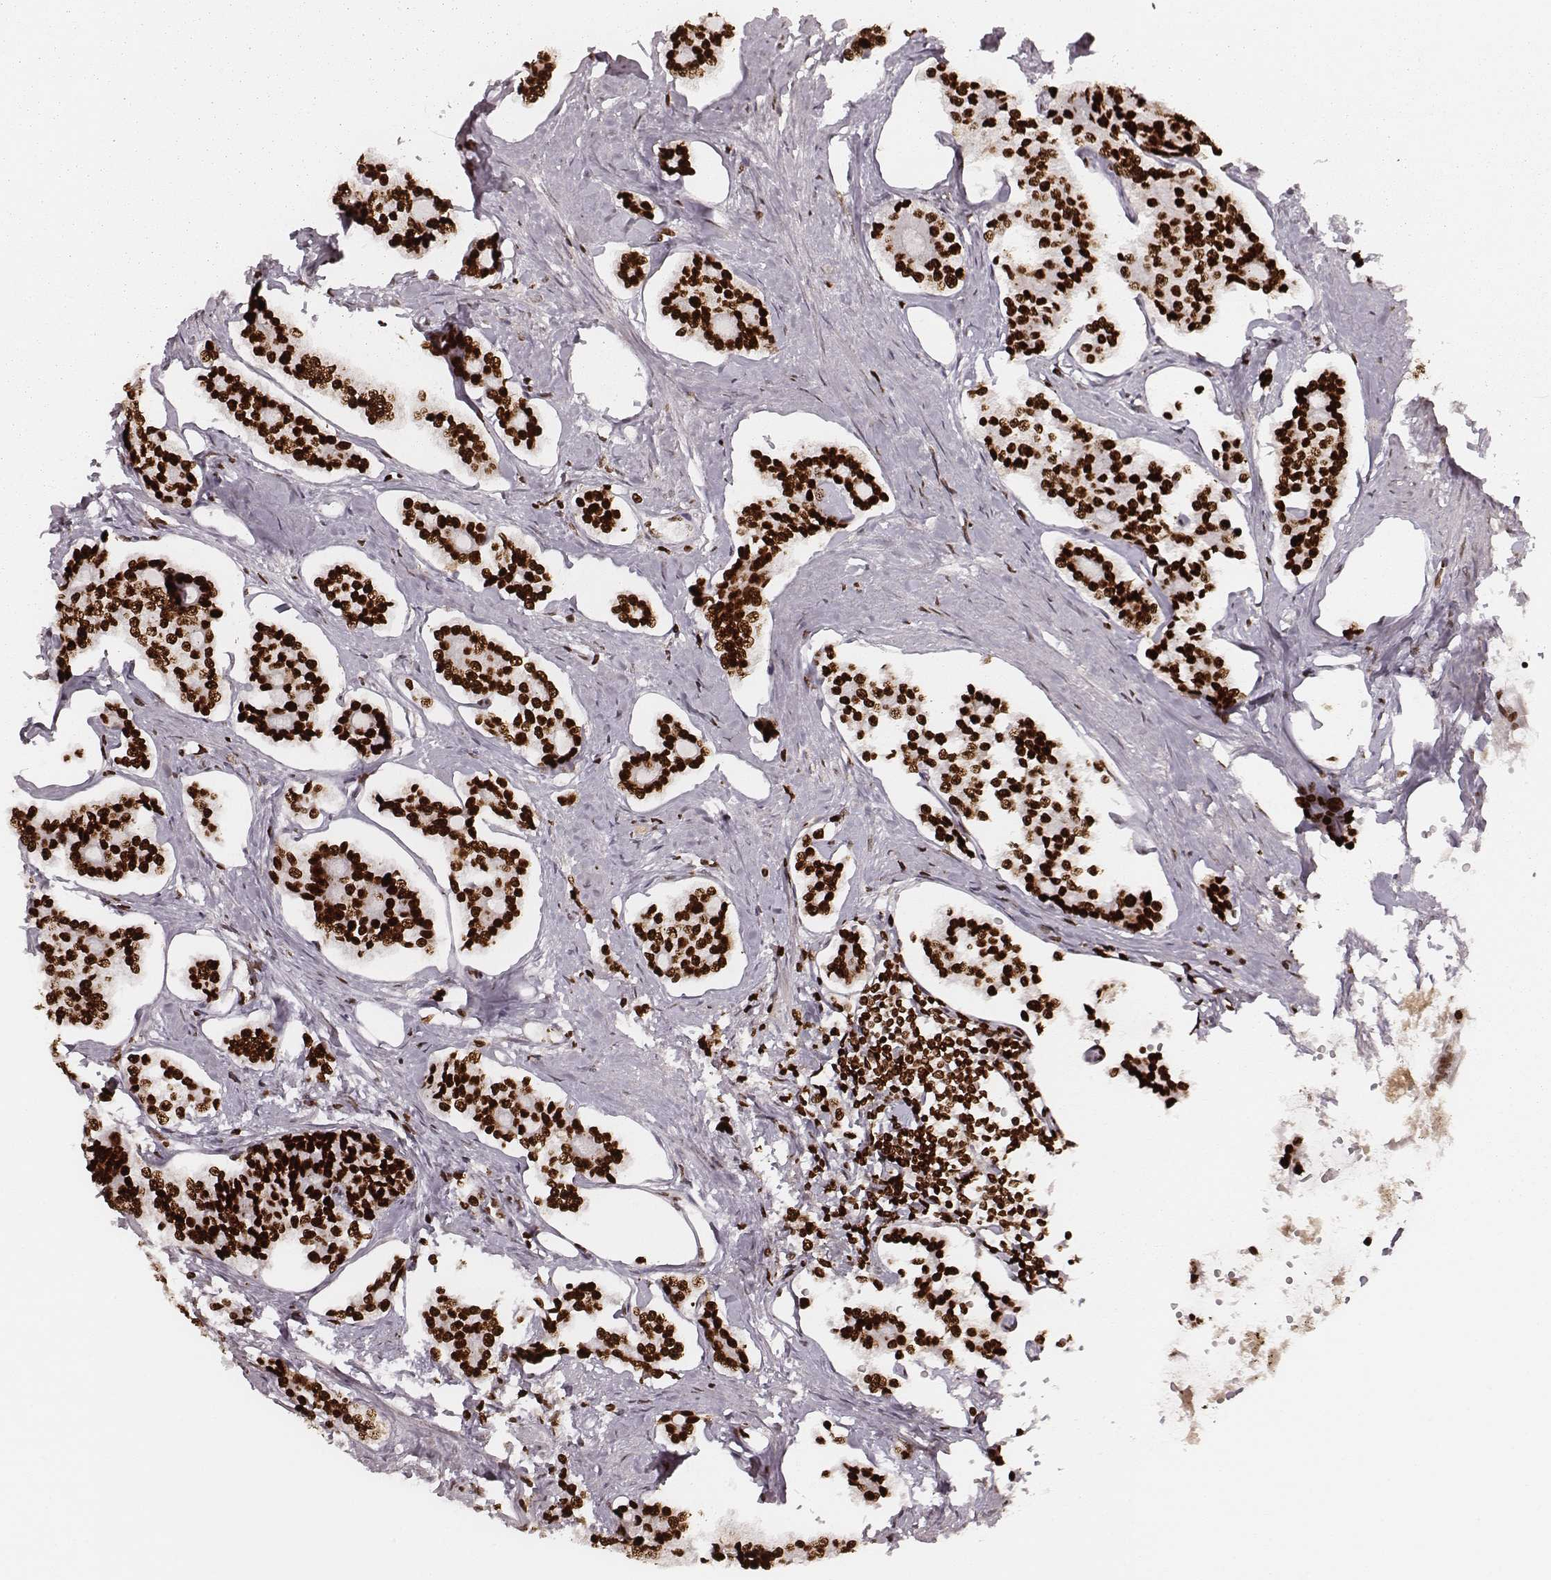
{"staining": {"intensity": "strong", "quantity": ">75%", "location": "nuclear"}, "tissue": "carcinoid", "cell_type": "Tumor cells", "image_type": "cancer", "snomed": [{"axis": "morphology", "description": "Carcinoid, malignant, NOS"}, {"axis": "topography", "description": "Small intestine"}], "caption": "Protein expression by immunohistochemistry exhibits strong nuclear expression in approximately >75% of tumor cells in carcinoid.", "gene": "PARP1", "patient": {"sex": "female", "age": 65}}